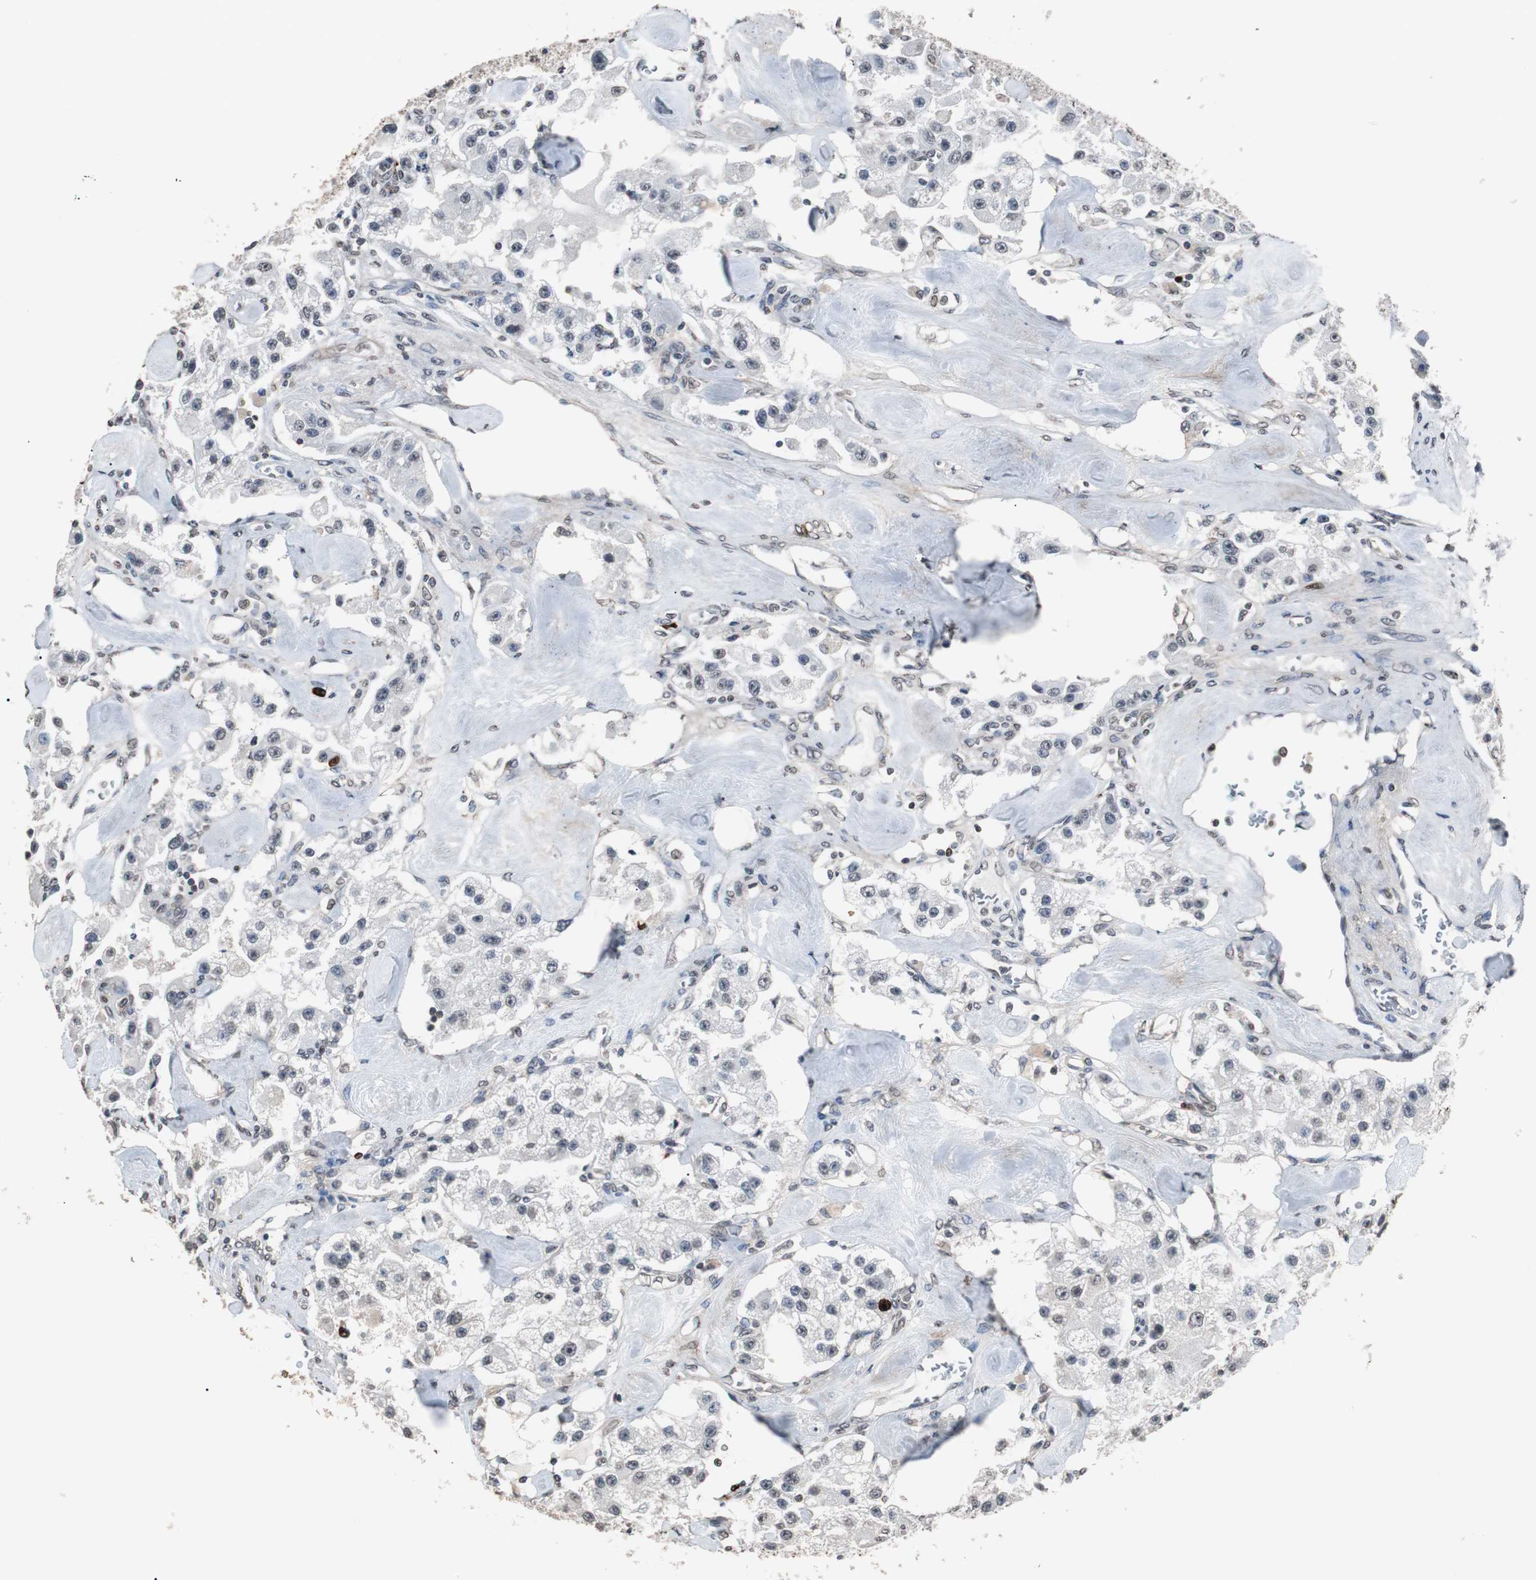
{"staining": {"intensity": "strong", "quantity": "<25%", "location": "nuclear"}, "tissue": "carcinoid", "cell_type": "Tumor cells", "image_type": "cancer", "snomed": [{"axis": "morphology", "description": "Carcinoid, malignant, NOS"}, {"axis": "topography", "description": "Pancreas"}], "caption": "Immunohistochemistry (IHC) histopathology image of neoplastic tissue: malignant carcinoid stained using immunohistochemistry (IHC) shows medium levels of strong protein expression localized specifically in the nuclear of tumor cells, appearing as a nuclear brown color.", "gene": "TOP2A", "patient": {"sex": "male", "age": 41}}